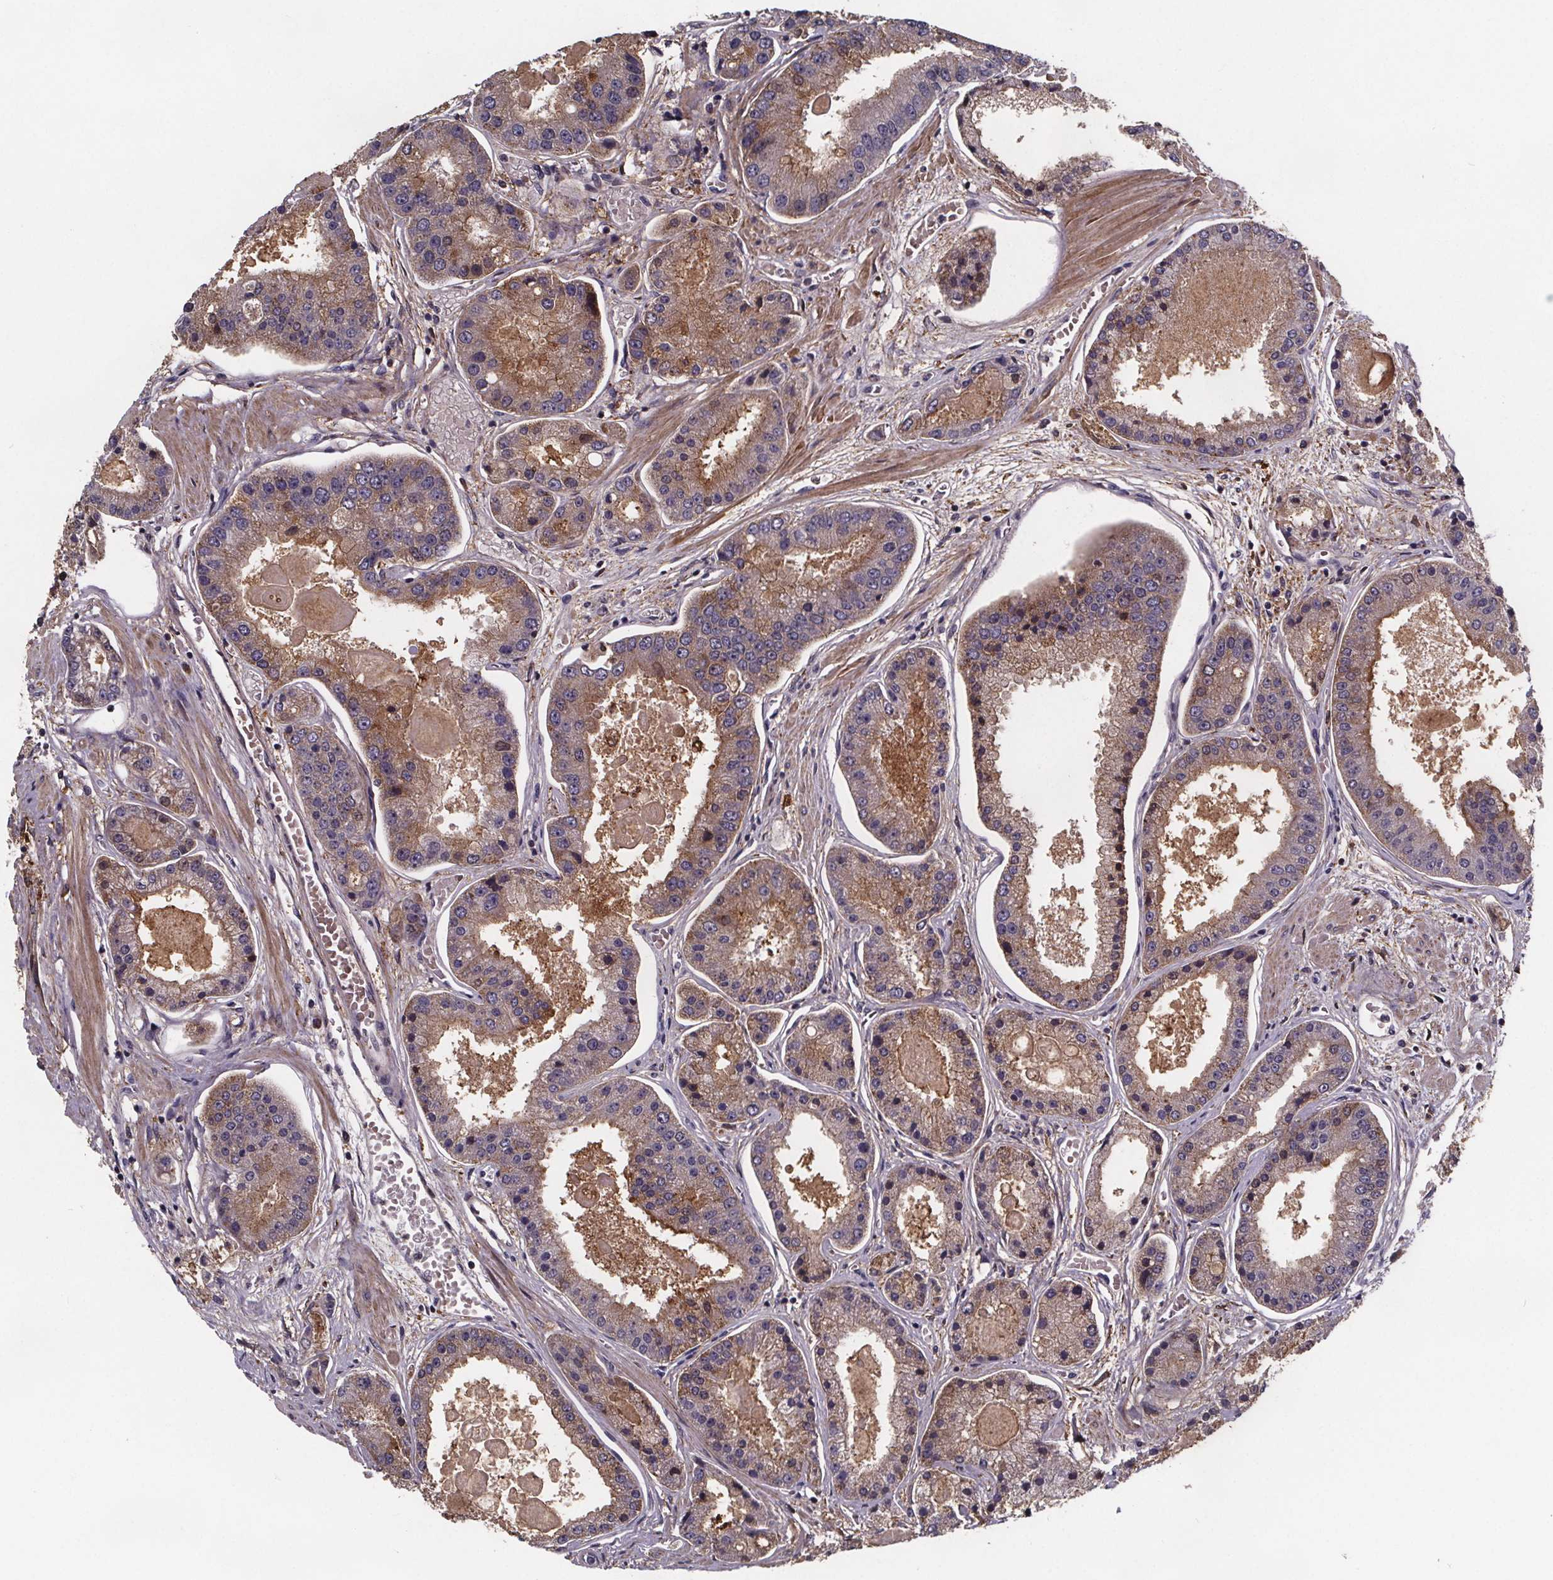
{"staining": {"intensity": "moderate", "quantity": ">75%", "location": "cytoplasmic/membranous"}, "tissue": "prostate cancer", "cell_type": "Tumor cells", "image_type": "cancer", "snomed": [{"axis": "morphology", "description": "Adenocarcinoma, High grade"}, {"axis": "topography", "description": "Prostate"}], "caption": "The micrograph shows a brown stain indicating the presence of a protein in the cytoplasmic/membranous of tumor cells in adenocarcinoma (high-grade) (prostate).", "gene": "FASTKD3", "patient": {"sex": "male", "age": 67}}